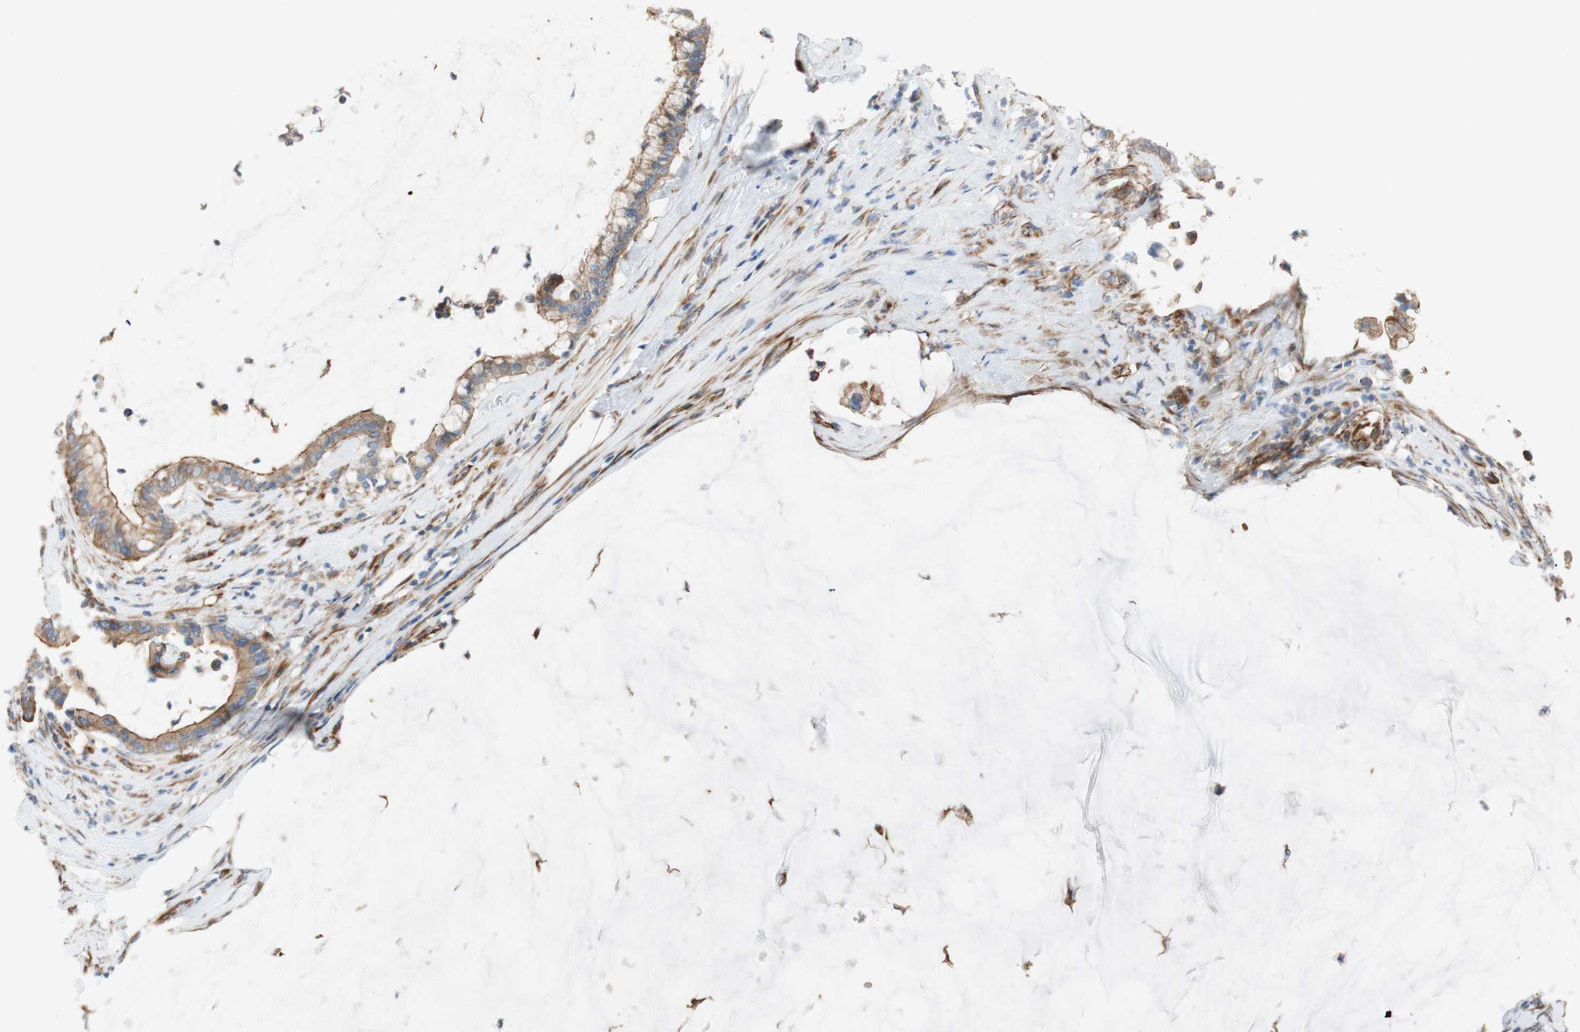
{"staining": {"intensity": "moderate", "quantity": ">75%", "location": "cytoplasmic/membranous"}, "tissue": "pancreatic cancer", "cell_type": "Tumor cells", "image_type": "cancer", "snomed": [{"axis": "morphology", "description": "Adenocarcinoma, NOS"}, {"axis": "topography", "description": "Pancreas"}], "caption": "There is medium levels of moderate cytoplasmic/membranous positivity in tumor cells of pancreatic cancer (adenocarcinoma), as demonstrated by immunohistochemical staining (brown color).", "gene": "C1orf43", "patient": {"sex": "male", "age": 41}}